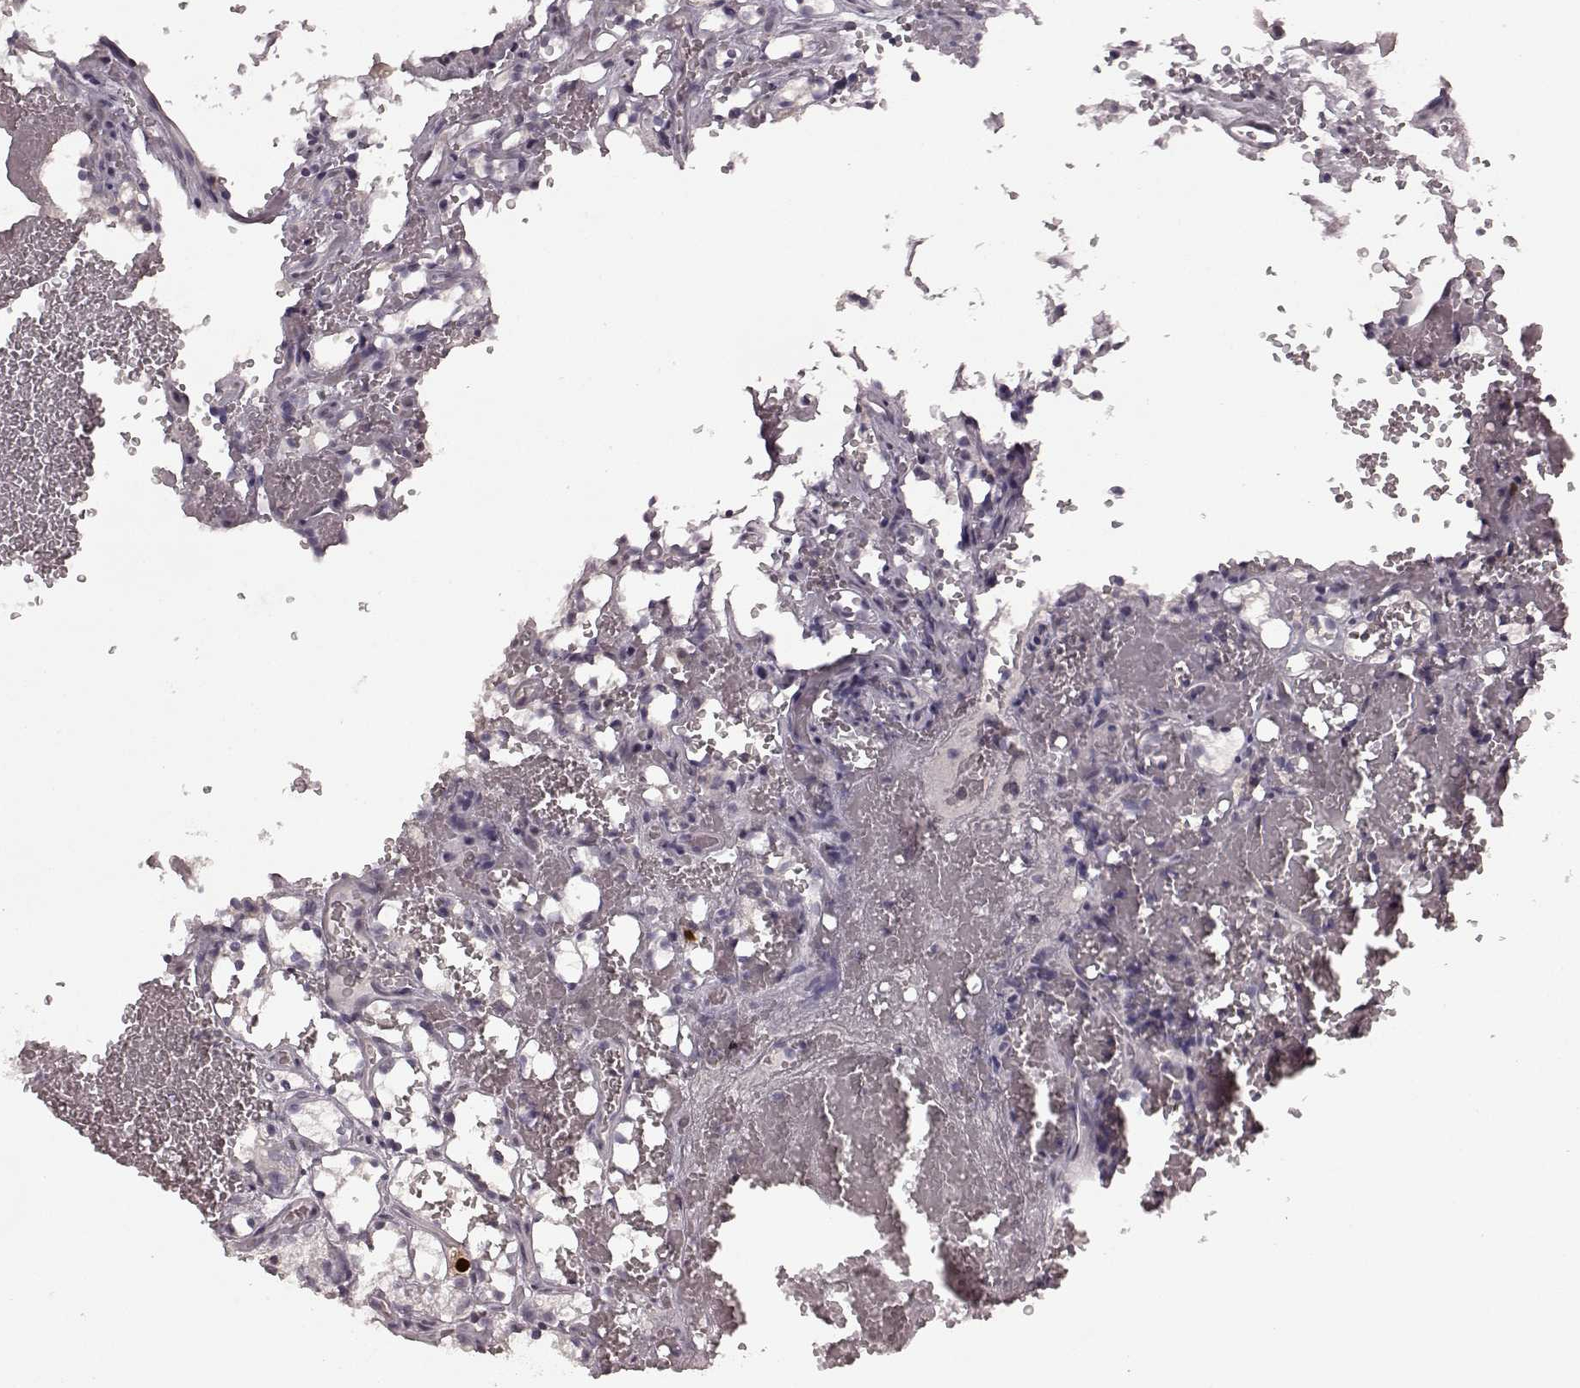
{"staining": {"intensity": "negative", "quantity": "none", "location": "none"}, "tissue": "renal cancer", "cell_type": "Tumor cells", "image_type": "cancer", "snomed": [{"axis": "morphology", "description": "Adenocarcinoma, NOS"}, {"axis": "topography", "description": "Kidney"}], "caption": "Tumor cells show no significant protein expression in renal adenocarcinoma. The staining is performed using DAB brown chromogen with nuclei counter-stained in using hematoxylin.", "gene": "CCNA2", "patient": {"sex": "female", "age": 69}}